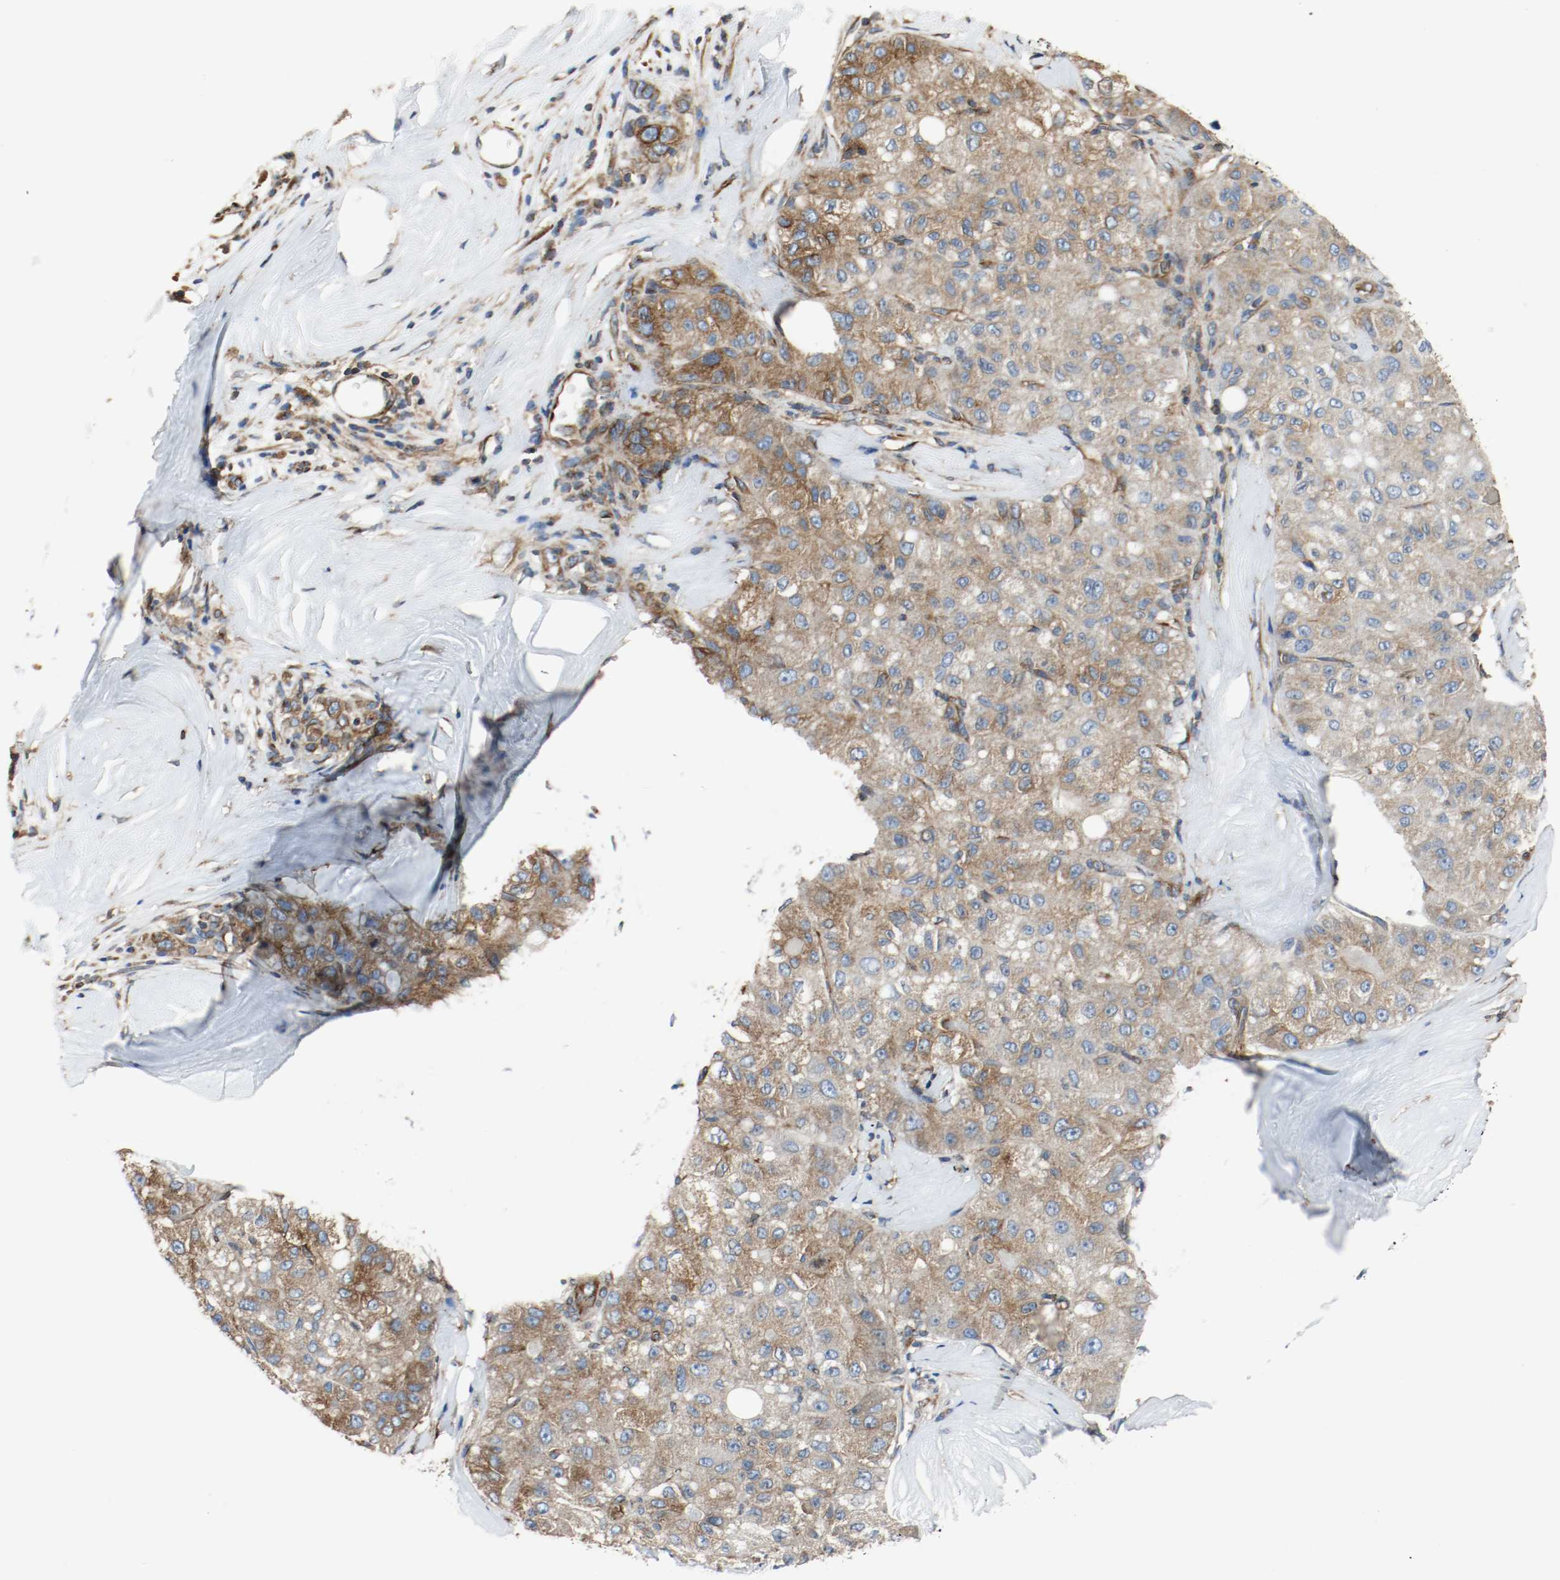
{"staining": {"intensity": "weak", "quantity": ">75%", "location": "cytoplasmic/membranous"}, "tissue": "liver cancer", "cell_type": "Tumor cells", "image_type": "cancer", "snomed": [{"axis": "morphology", "description": "Carcinoma, Hepatocellular, NOS"}, {"axis": "topography", "description": "Liver"}], "caption": "DAB (3,3'-diaminobenzidine) immunohistochemical staining of liver cancer (hepatocellular carcinoma) exhibits weak cytoplasmic/membranous protein expression in about >75% of tumor cells.", "gene": "TUBA3D", "patient": {"sex": "male", "age": 80}}